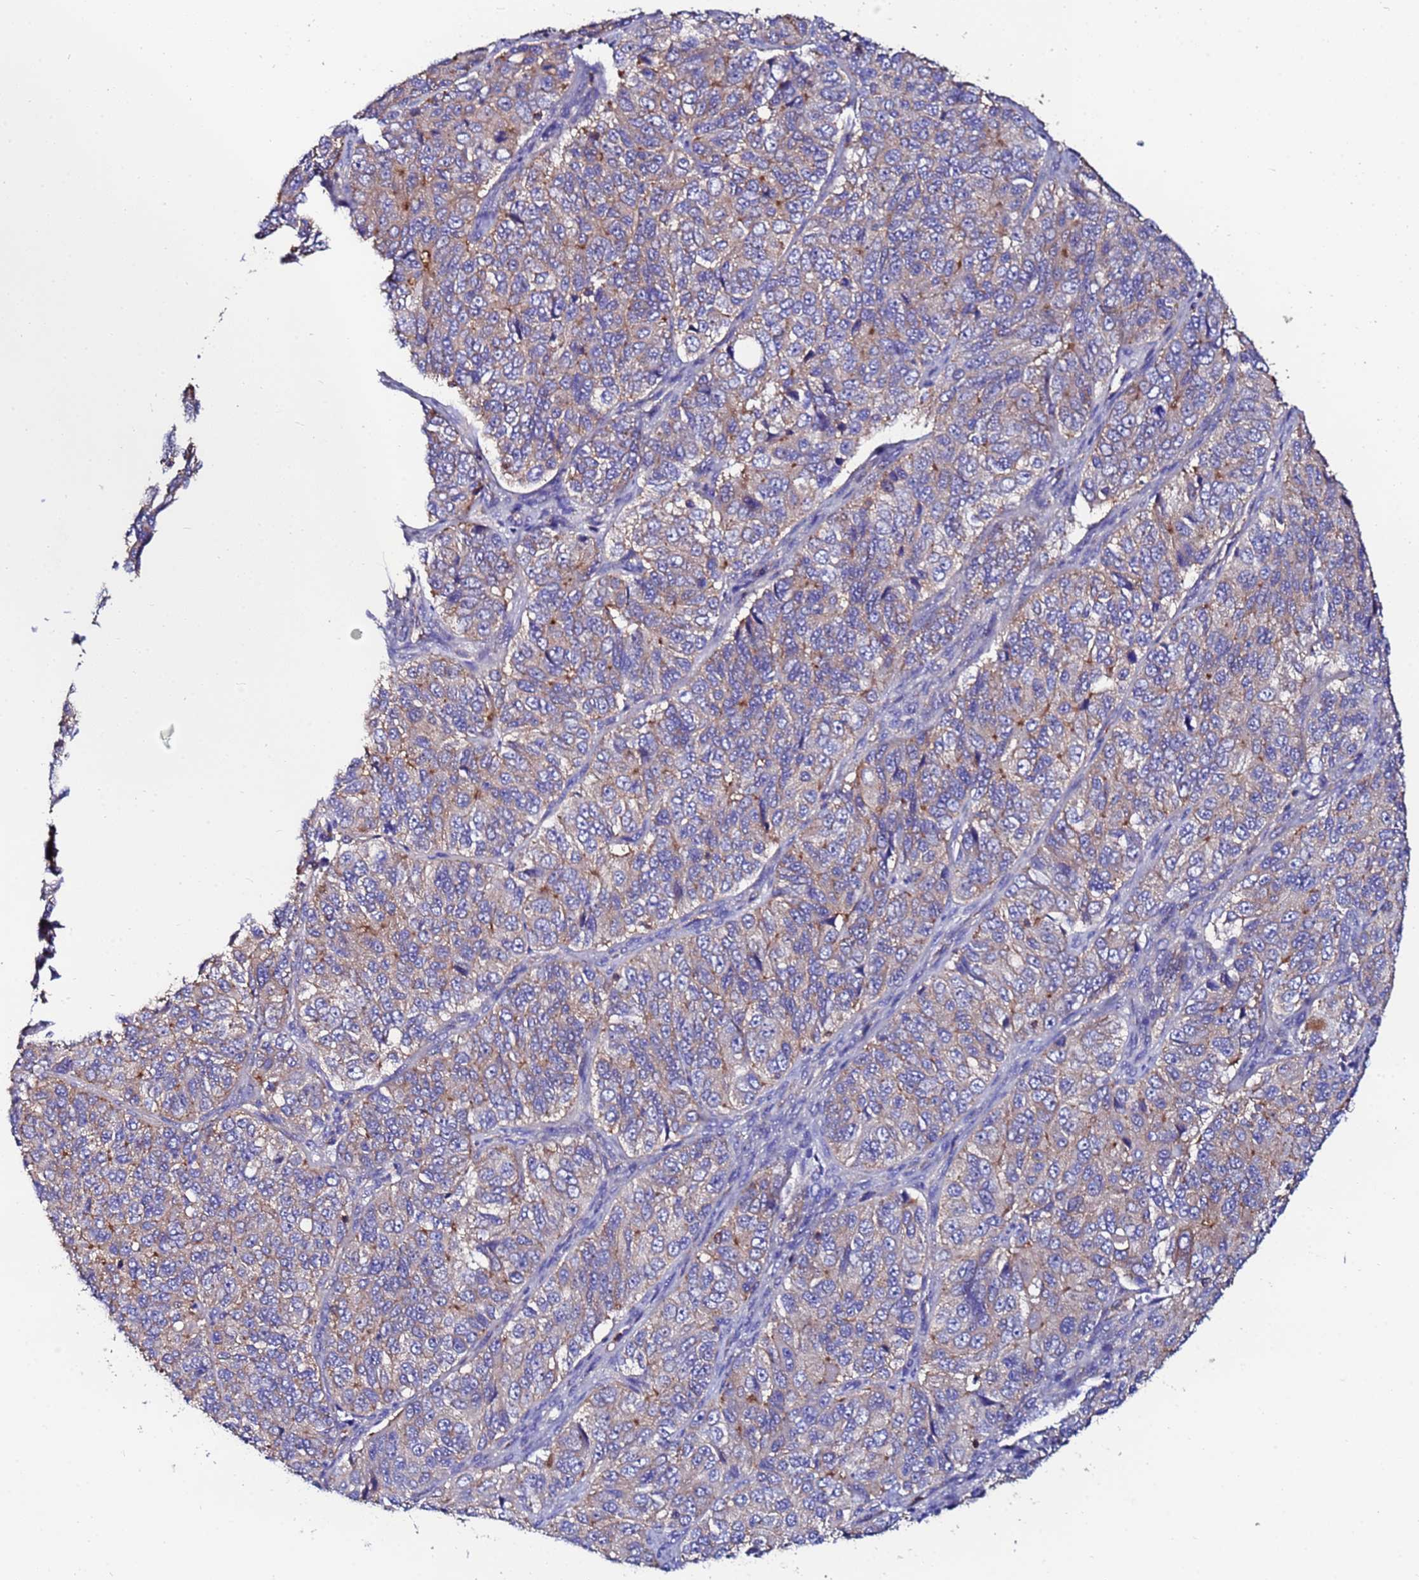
{"staining": {"intensity": "weak", "quantity": "25%-75%", "location": "cytoplasmic/membranous"}, "tissue": "ovarian cancer", "cell_type": "Tumor cells", "image_type": "cancer", "snomed": [{"axis": "morphology", "description": "Carcinoma, endometroid"}, {"axis": "topography", "description": "Ovary"}], "caption": "Human ovarian cancer stained for a protein (brown) displays weak cytoplasmic/membranous positive staining in about 25%-75% of tumor cells.", "gene": "POTEE", "patient": {"sex": "female", "age": 51}}